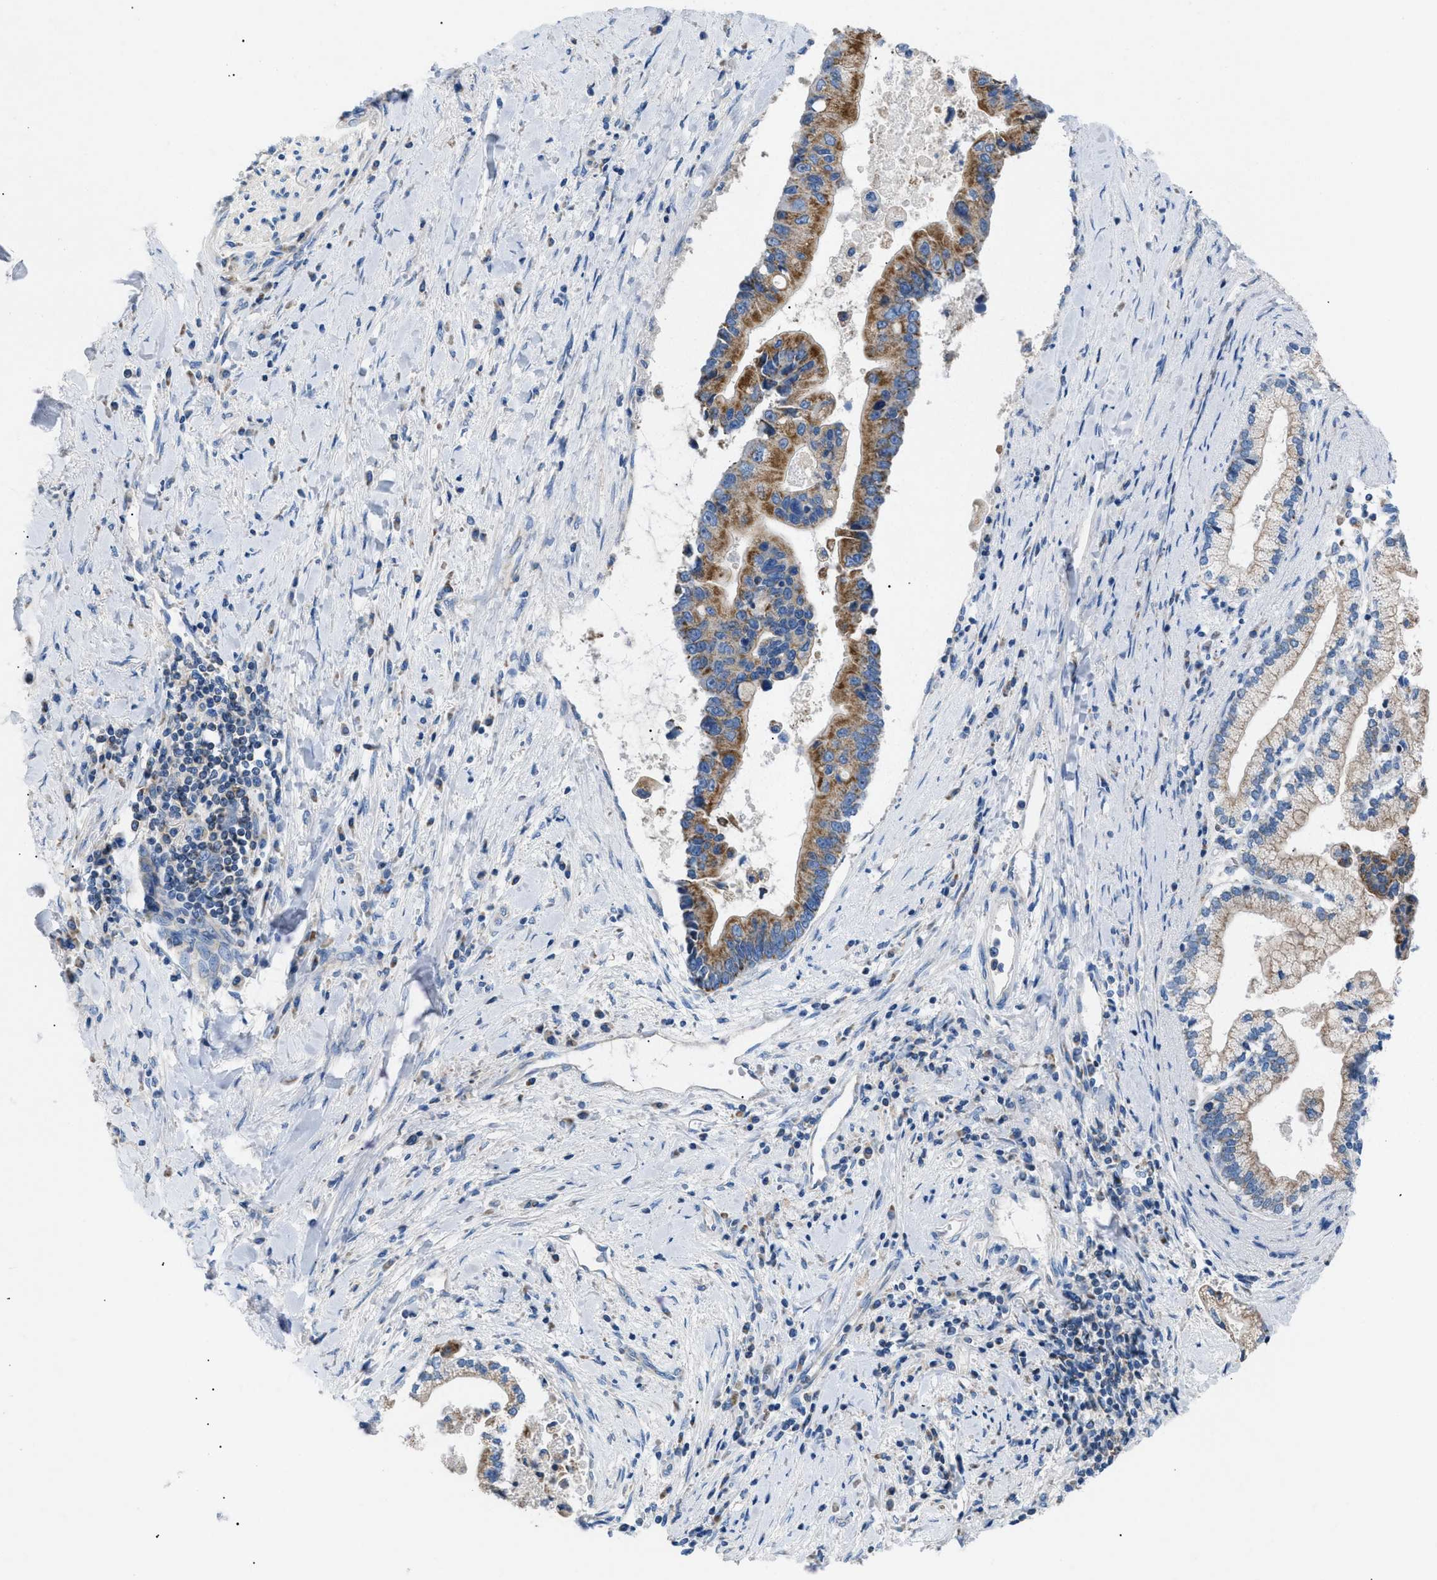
{"staining": {"intensity": "moderate", "quantity": ">75%", "location": "cytoplasmic/membranous"}, "tissue": "liver cancer", "cell_type": "Tumor cells", "image_type": "cancer", "snomed": [{"axis": "morphology", "description": "Cholangiocarcinoma"}, {"axis": "topography", "description": "Liver"}], "caption": "A photomicrograph showing moderate cytoplasmic/membranous staining in approximately >75% of tumor cells in liver cholangiocarcinoma, as visualized by brown immunohistochemical staining.", "gene": "ILDR1", "patient": {"sex": "male", "age": 50}}